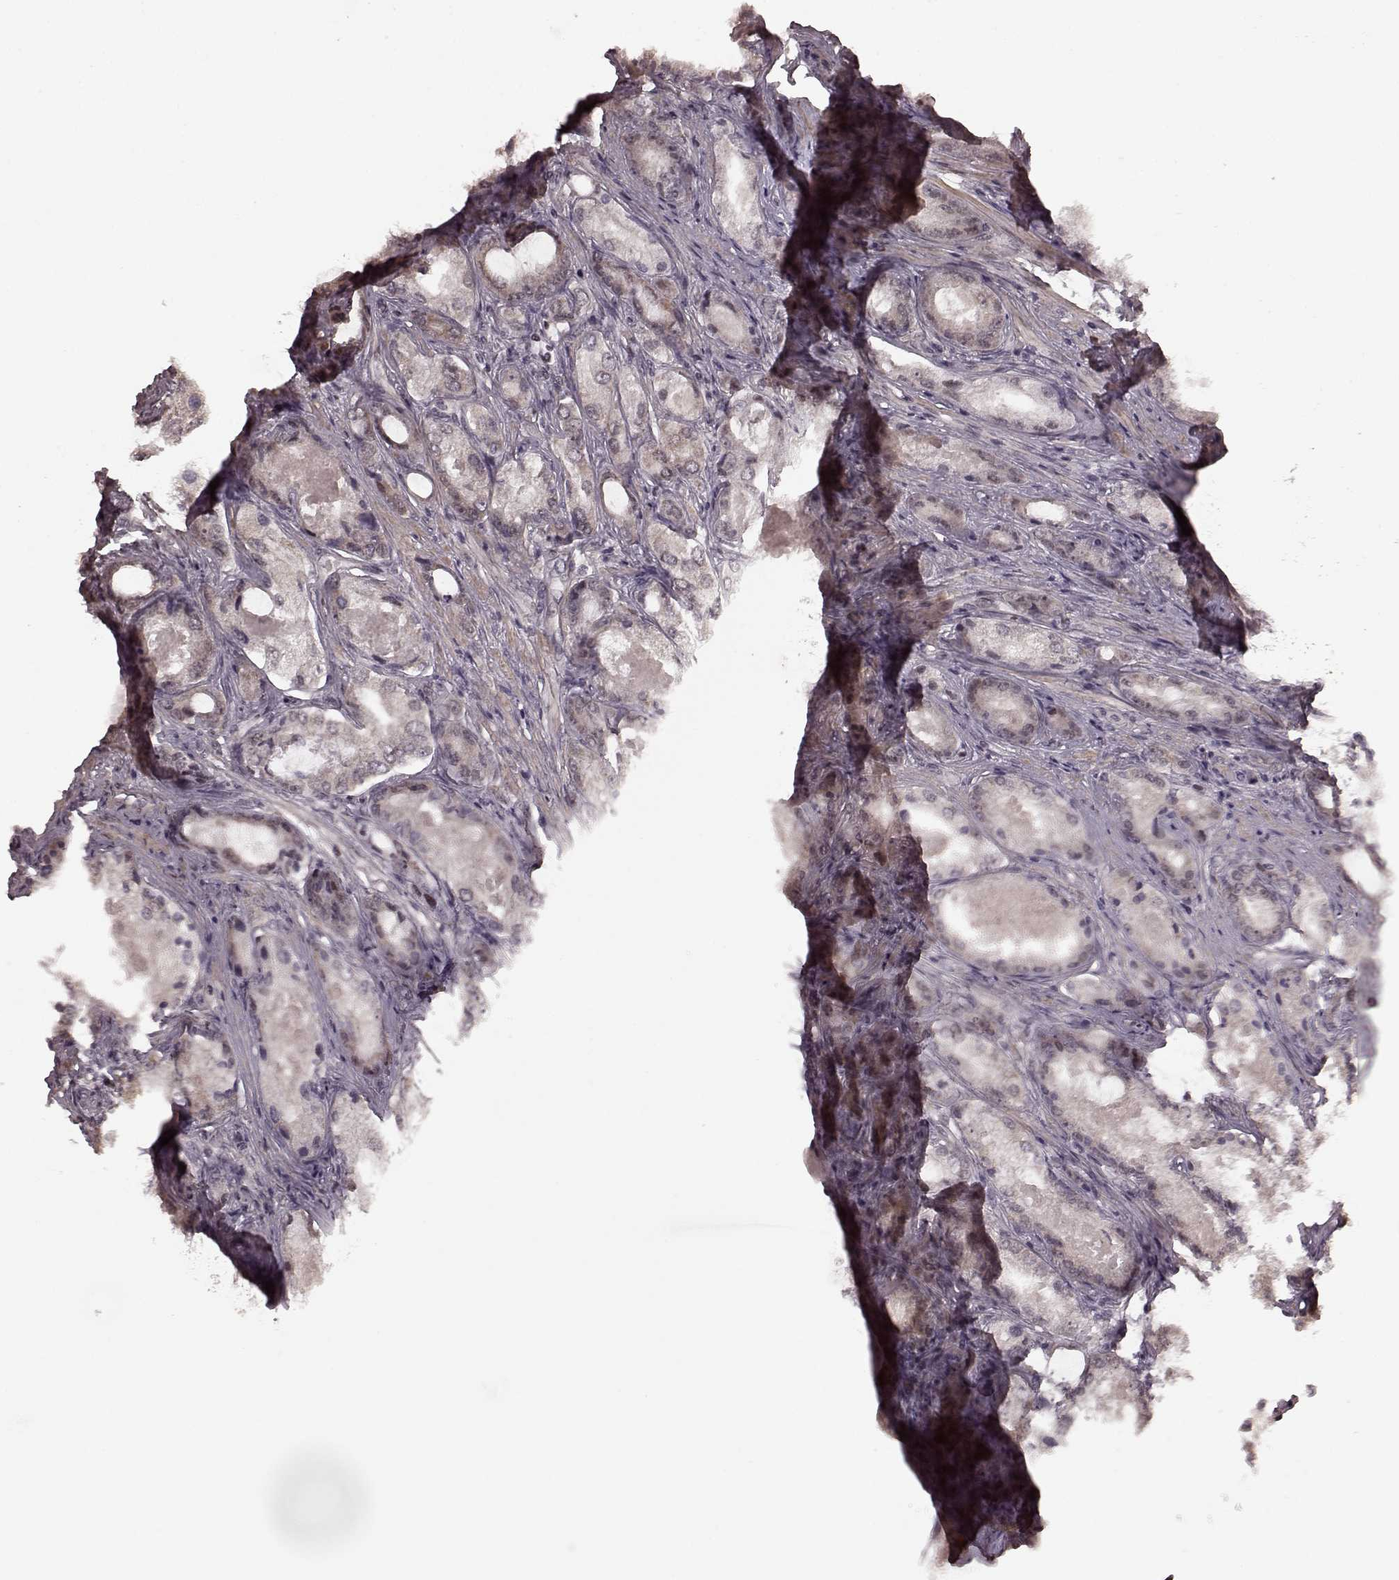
{"staining": {"intensity": "negative", "quantity": "none", "location": "none"}, "tissue": "prostate cancer", "cell_type": "Tumor cells", "image_type": "cancer", "snomed": [{"axis": "morphology", "description": "Adenocarcinoma, Low grade"}, {"axis": "topography", "description": "Prostate"}], "caption": "An immunohistochemistry (IHC) image of prostate cancer is shown. There is no staining in tumor cells of prostate cancer. (DAB (3,3'-diaminobenzidine) immunohistochemistry (IHC), high magnification).", "gene": "PLCB4", "patient": {"sex": "male", "age": 68}}